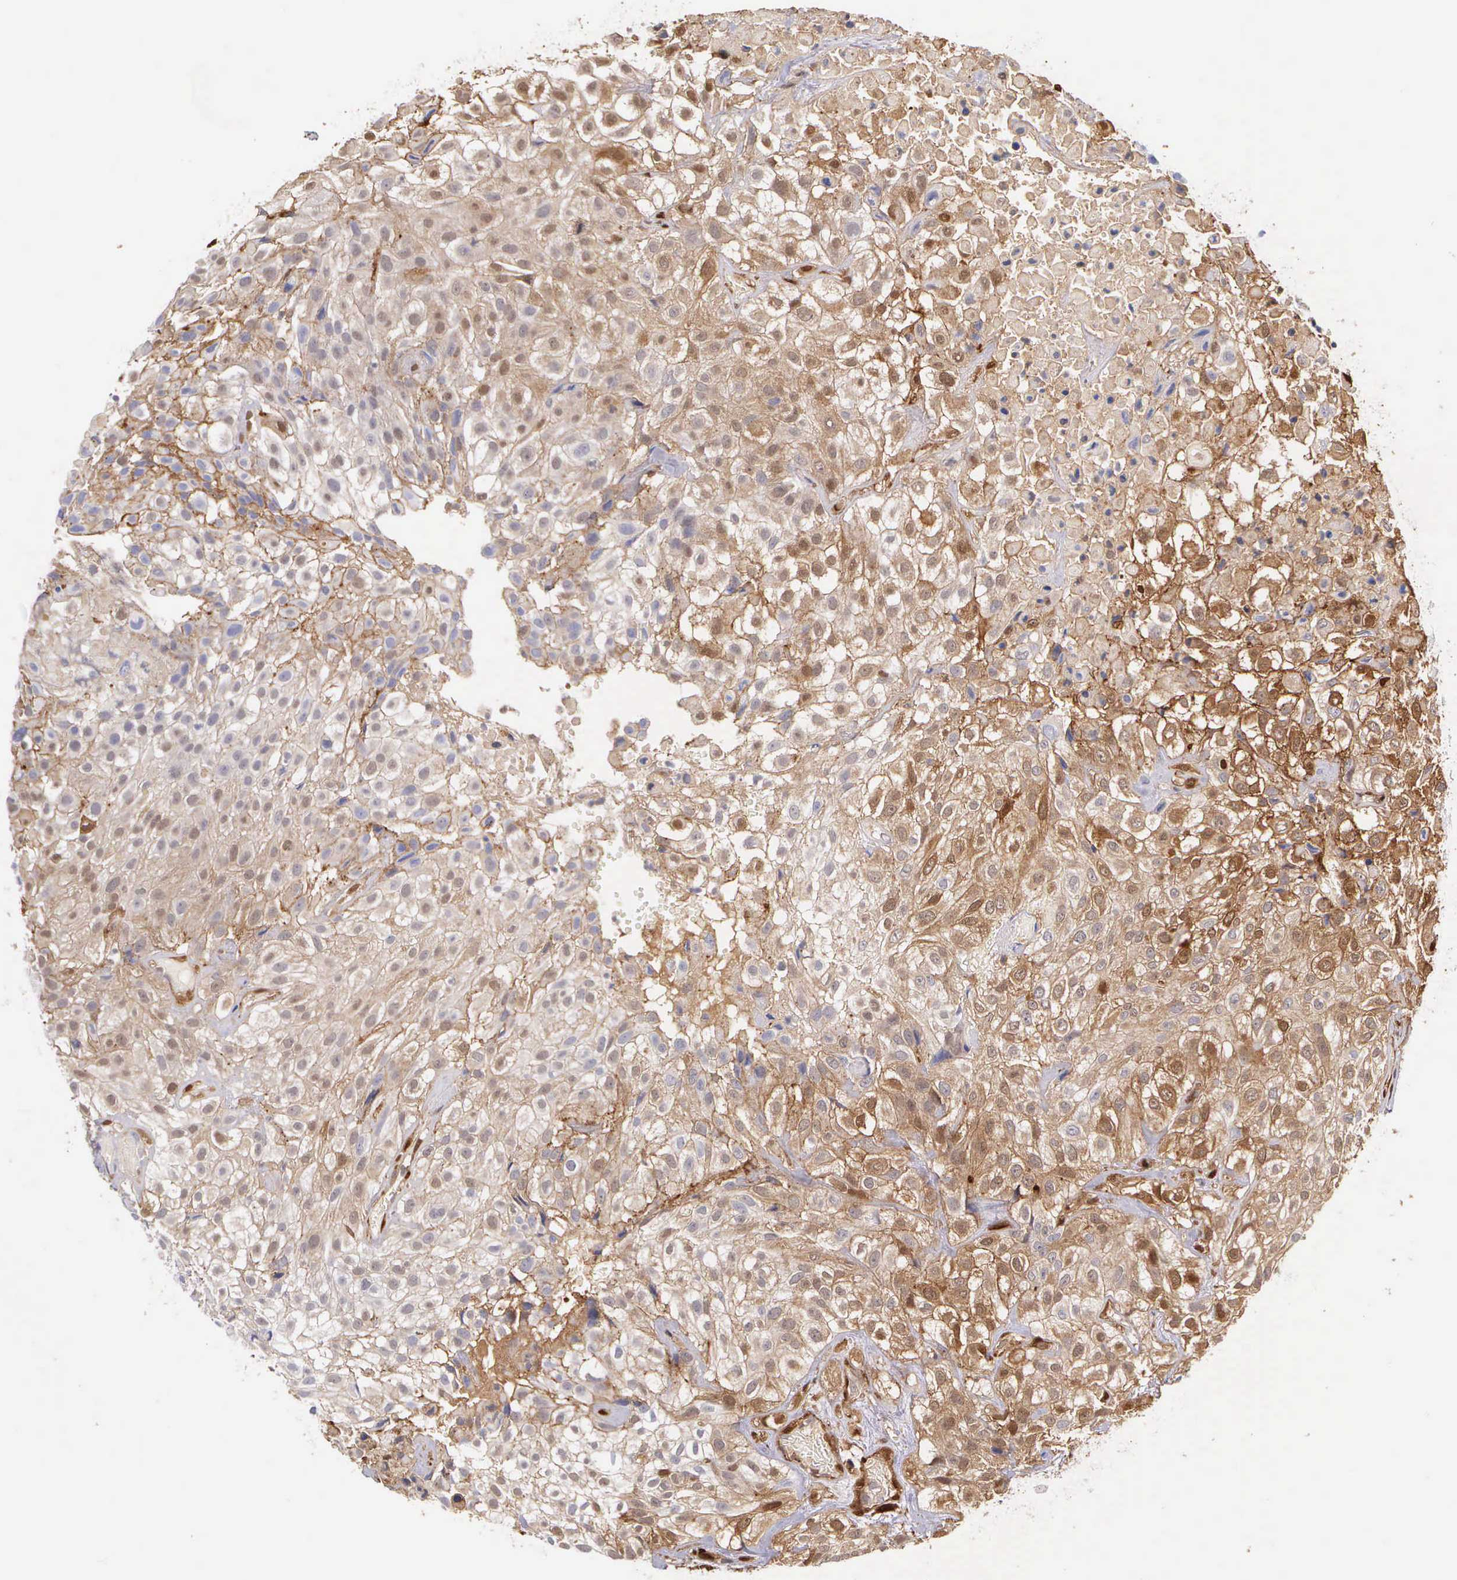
{"staining": {"intensity": "moderate", "quantity": "25%-75%", "location": "cytoplasmic/membranous,nuclear"}, "tissue": "urothelial cancer", "cell_type": "Tumor cells", "image_type": "cancer", "snomed": [{"axis": "morphology", "description": "Urothelial carcinoma, High grade"}, {"axis": "topography", "description": "Urinary bladder"}], "caption": "A brown stain shows moderate cytoplasmic/membranous and nuclear expression of a protein in urothelial cancer tumor cells.", "gene": "LGALS1", "patient": {"sex": "male", "age": 56}}